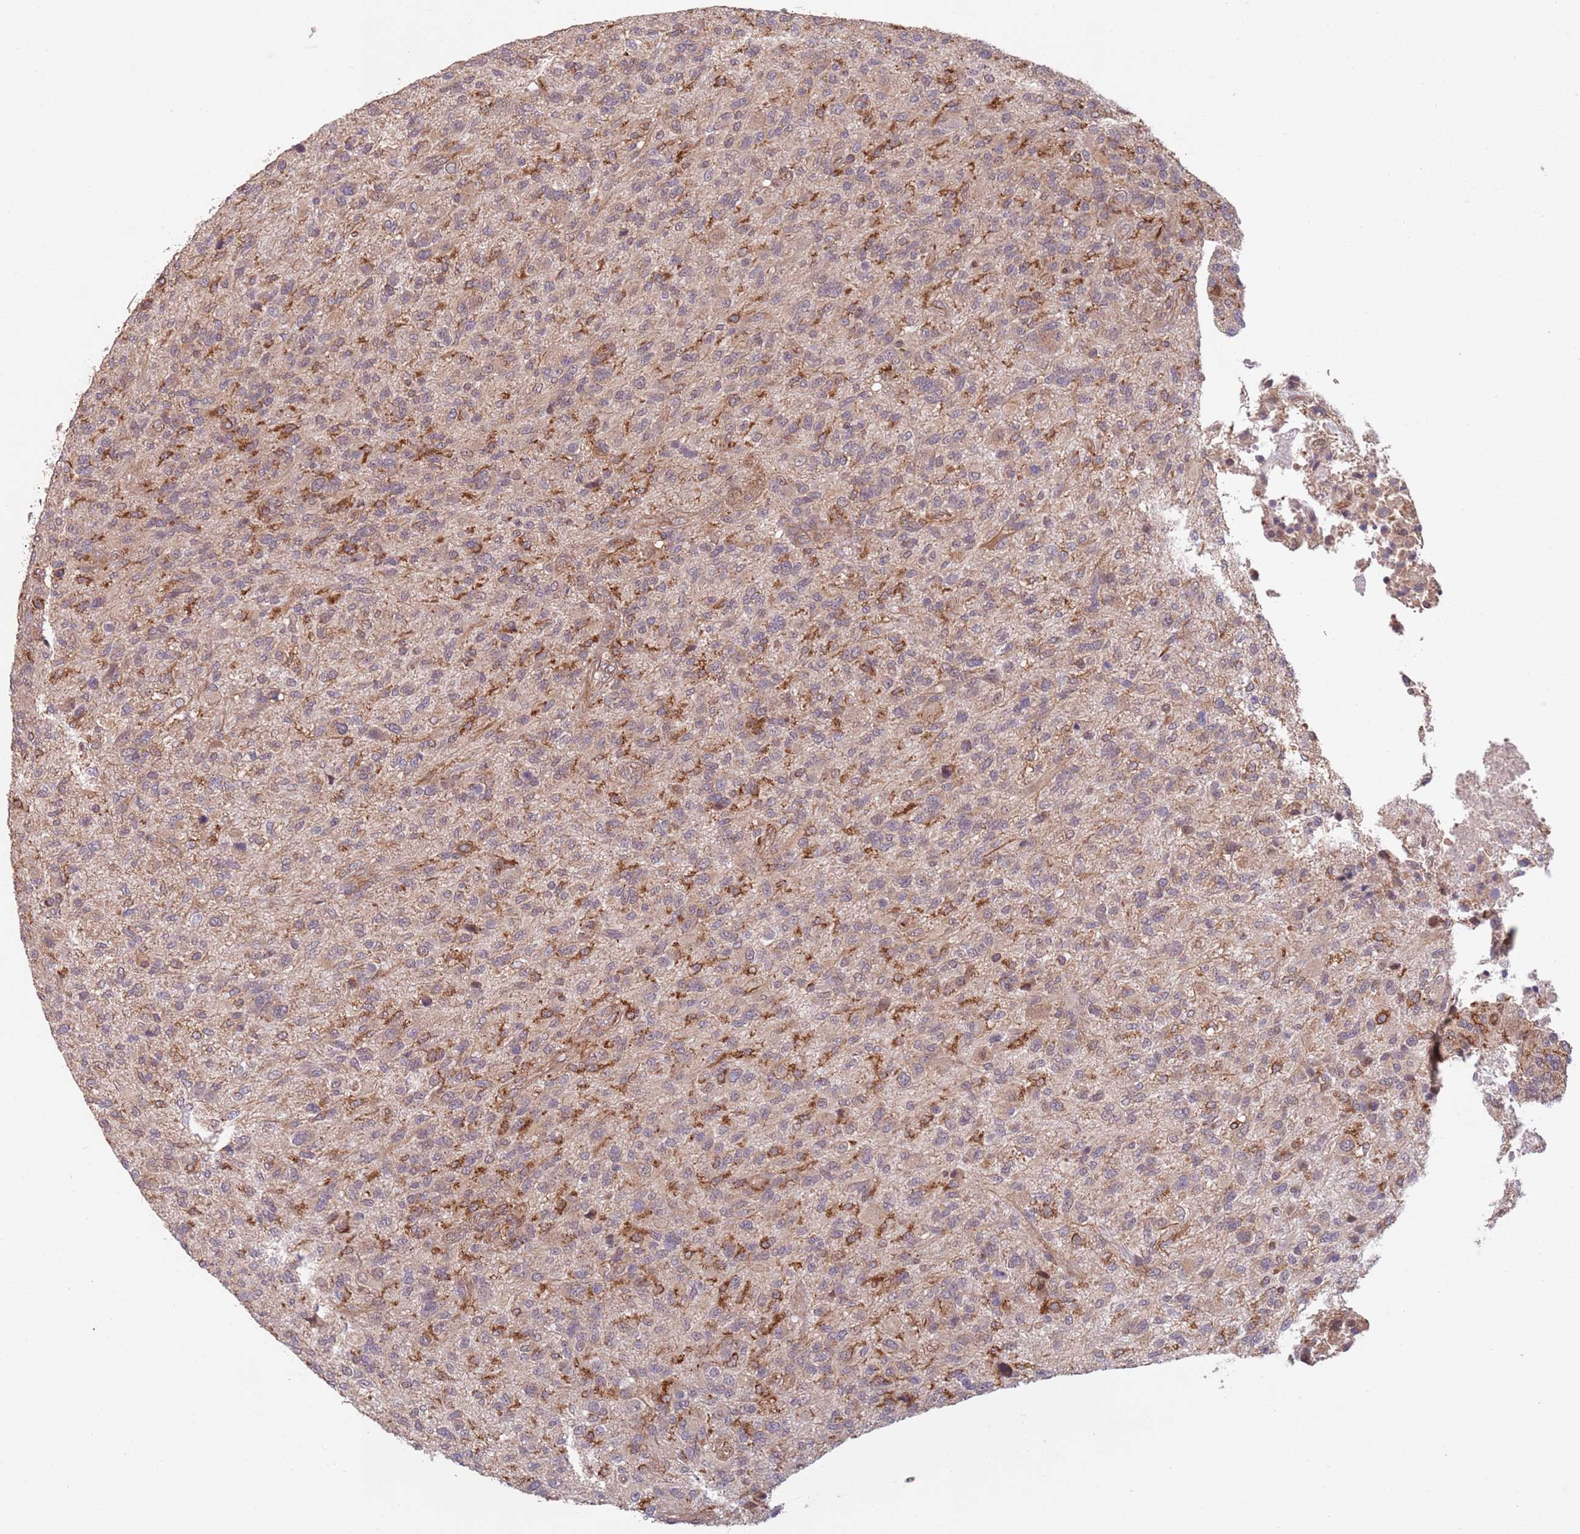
{"staining": {"intensity": "weak", "quantity": "<25%", "location": "cytoplasmic/membranous"}, "tissue": "glioma", "cell_type": "Tumor cells", "image_type": "cancer", "snomed": [{"axis": "morphology", "description": "Glioma, malignant, High grade"}, {"axis": "topography", "description": "Brain"}], "caption": "Protein analysis of malignant glioma (high-grade) displays no significant expression in tumor cells.", "gene": "CHD9", "patient": {"sex": "male", "age": 47}}